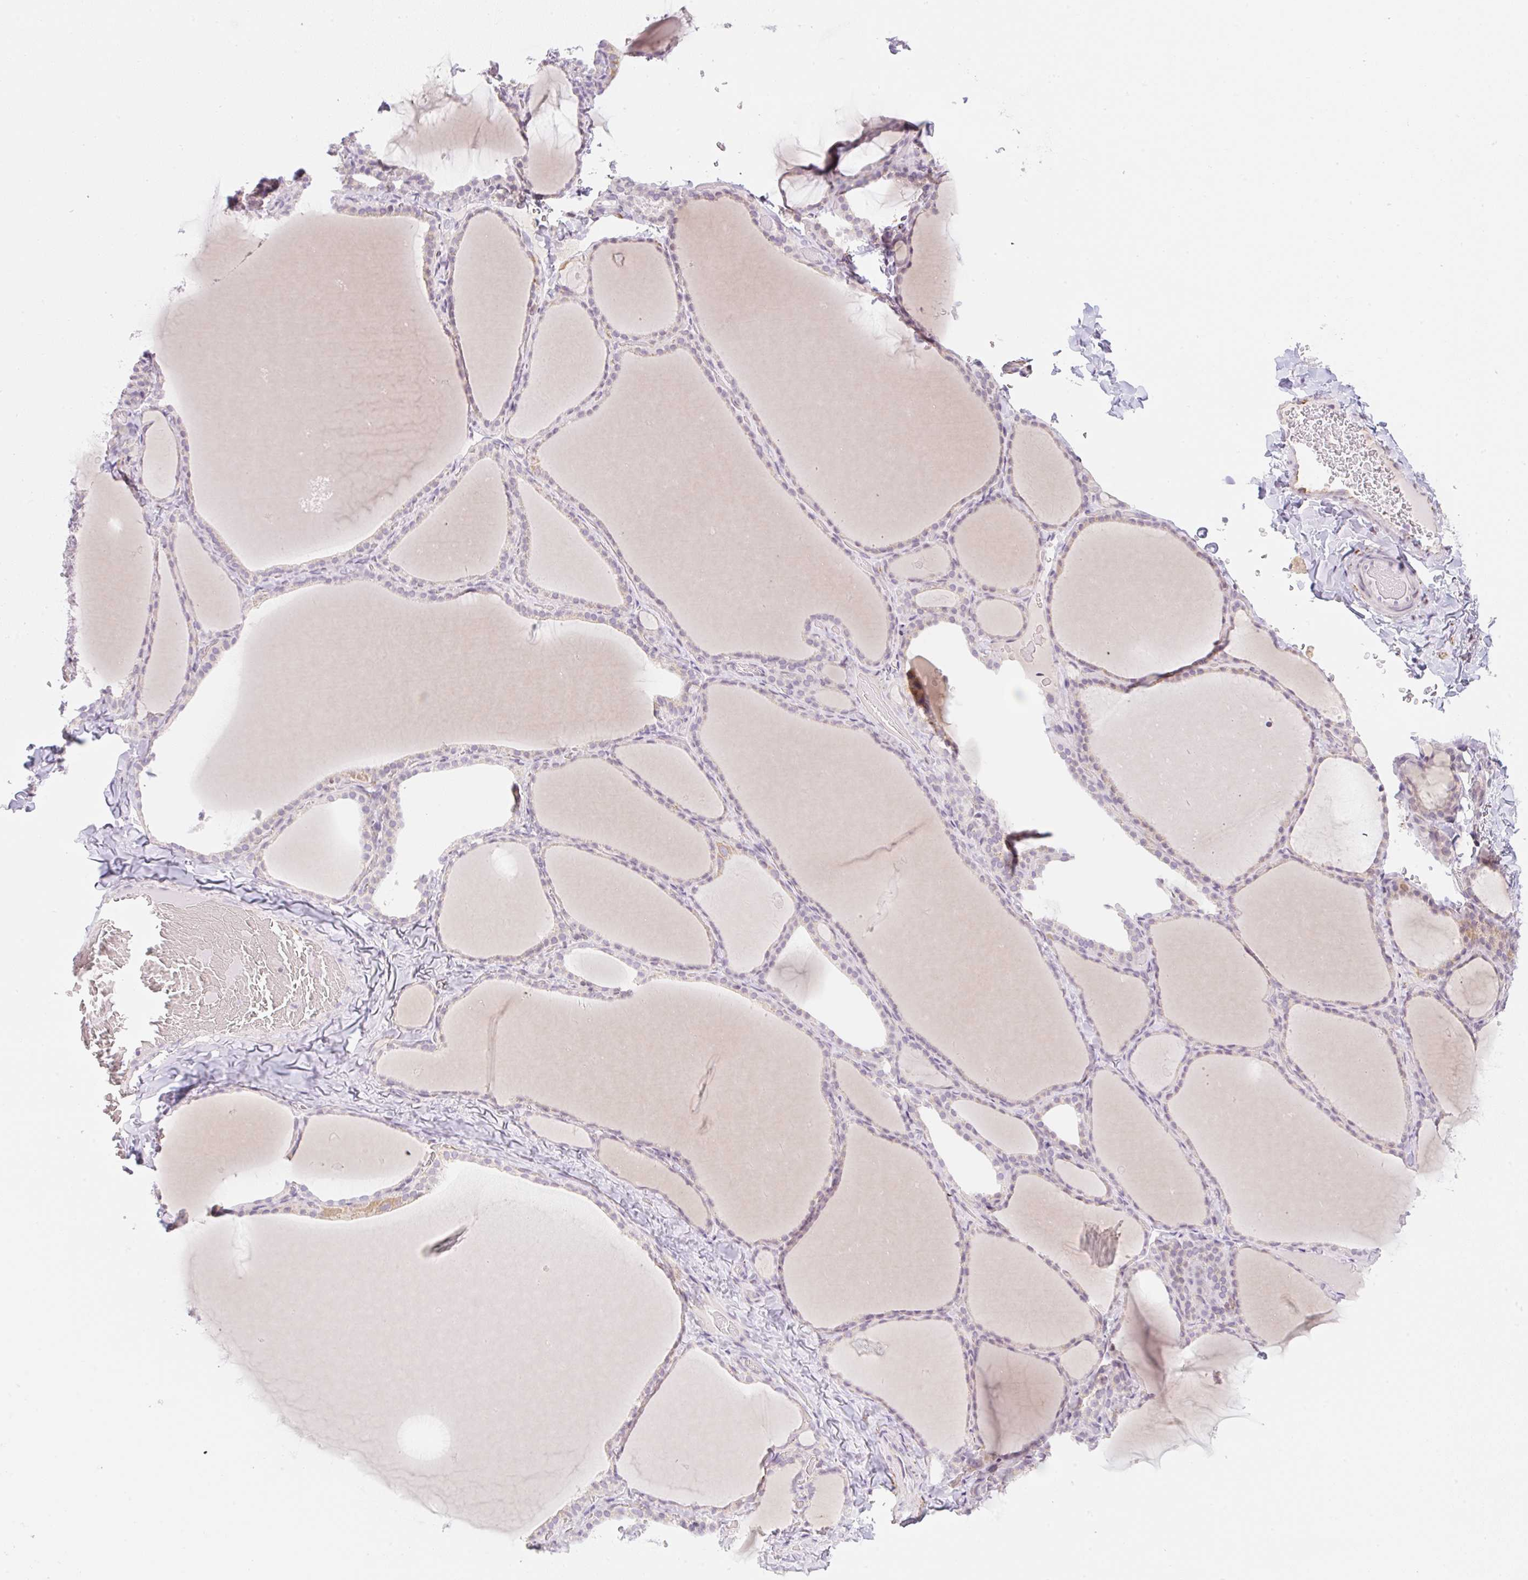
{"staining": {"intensity": "weak", "quantity": "<25%", "location": "cytoplasmic/membranous"}, "tissue": "thyroid gland", "cell_type": "Glandular cells", "image_type": "normal", "snomed": [{"axis": "morphology", "description": "Normal tissue, NOS"}, {"axis": "topography", "description": "Thyroid gland"}], "caption": "A high-resolution image shows immunohistochemistry staining of benign thyroid gland, which demonstrates no significant staining in glandular cells.", "gene": "CASKIN1", "patient": {"sex": "female", "age": 22}}